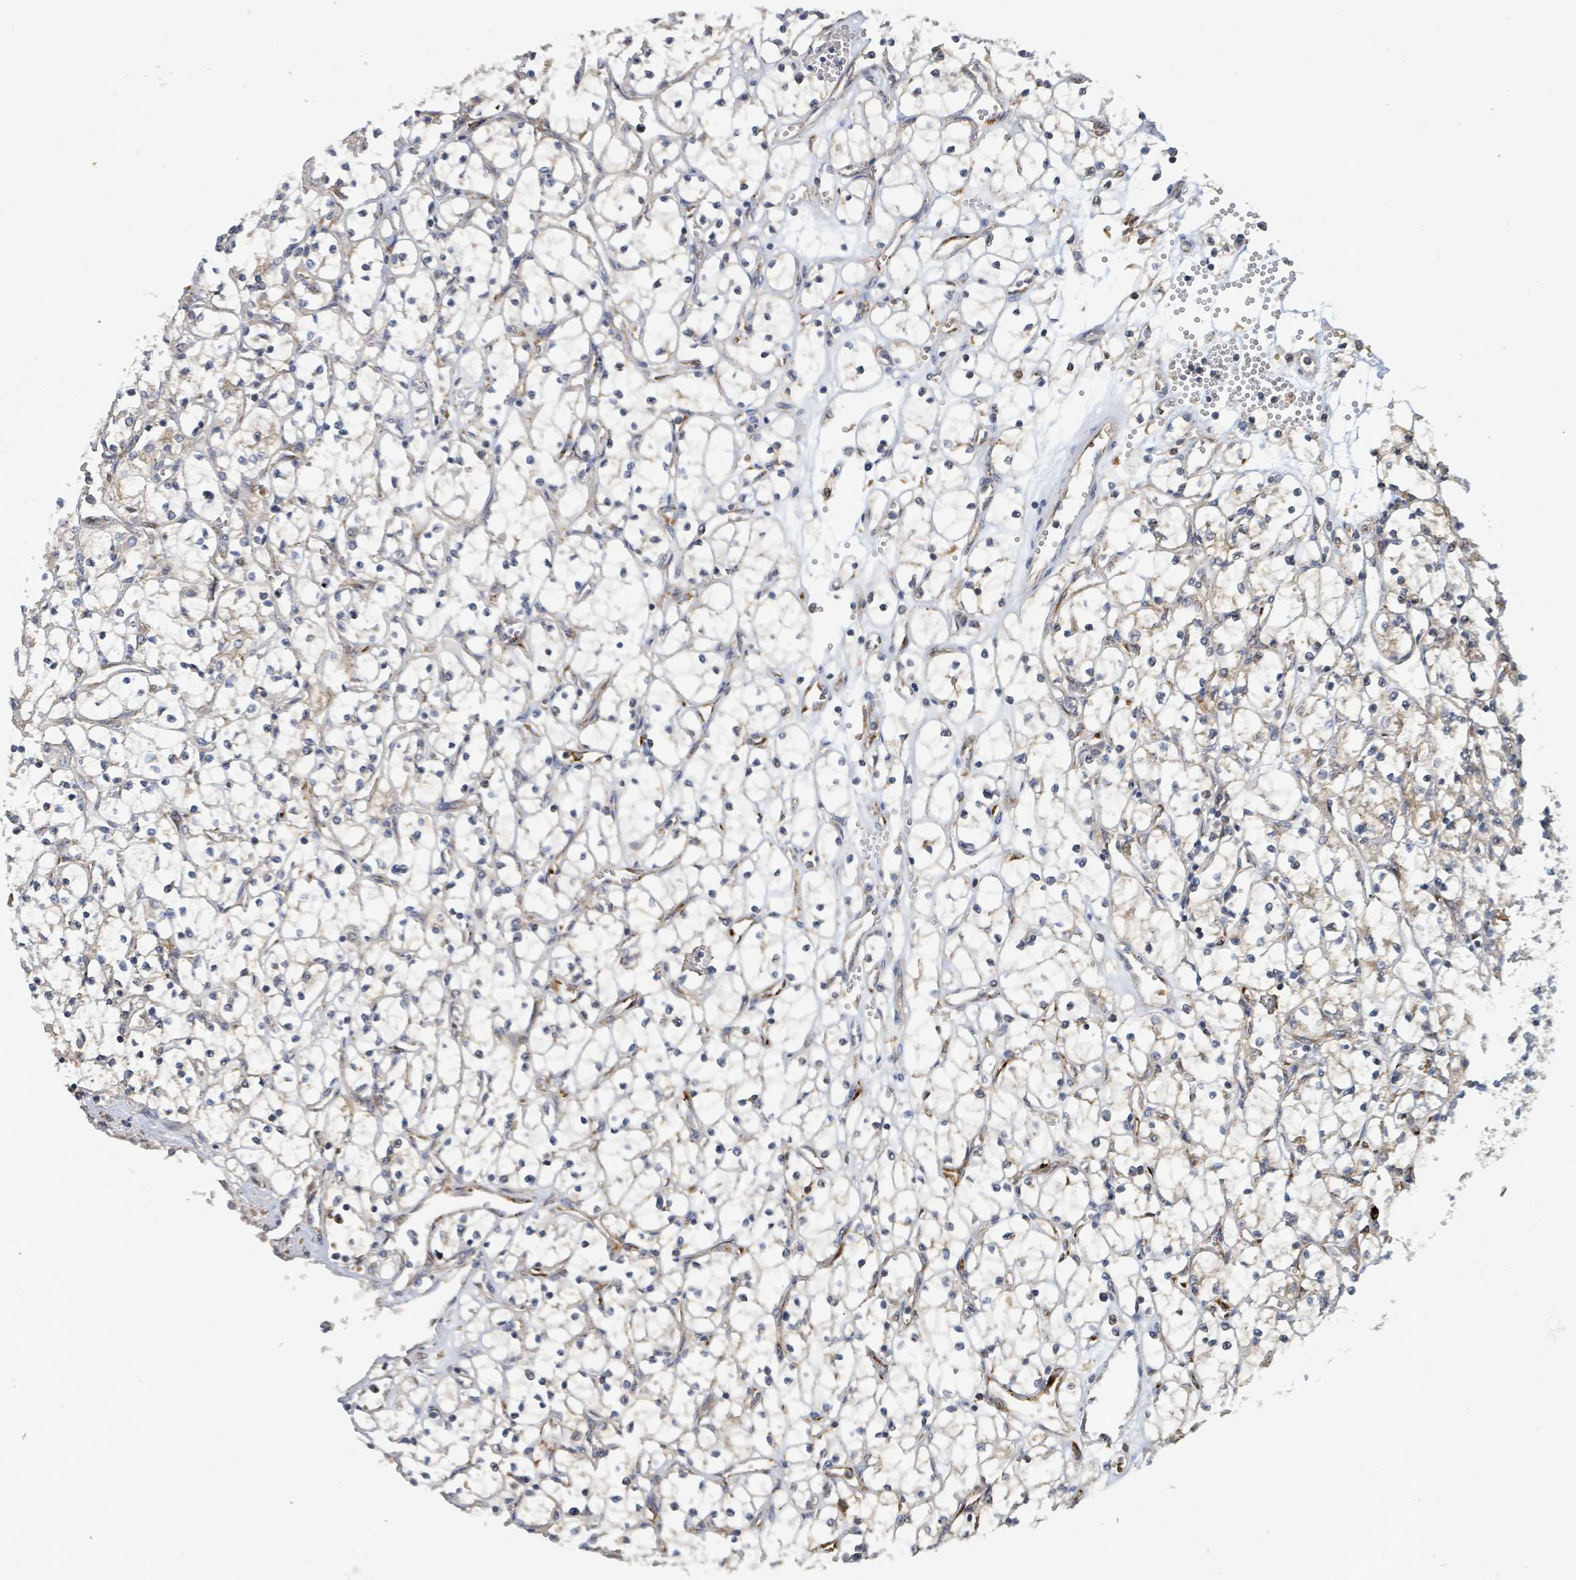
{"staining": {"intensity": "weak", "quantity": "<25%", "location": "cytoplasmic/membranous"}, "tissue": "renal cancer", "cell_type": "Tumor cells", "image_type": "cancer", "snomed": [{"axis": "morphology", "description": "Adenocarcinoma, NOS"}, {"axis": "topography", "description": "Kidney"}], "caption": "Tumor cells show no significant protein positivity in renal cancer (adenocarcinoma). (DAB (3,3'-diaminobenzidine) immunohistochemistry (IHC) with hematoxylin counter stain).", "gene": "STARD4", "patient": {"sex": "female", "age": 69}}